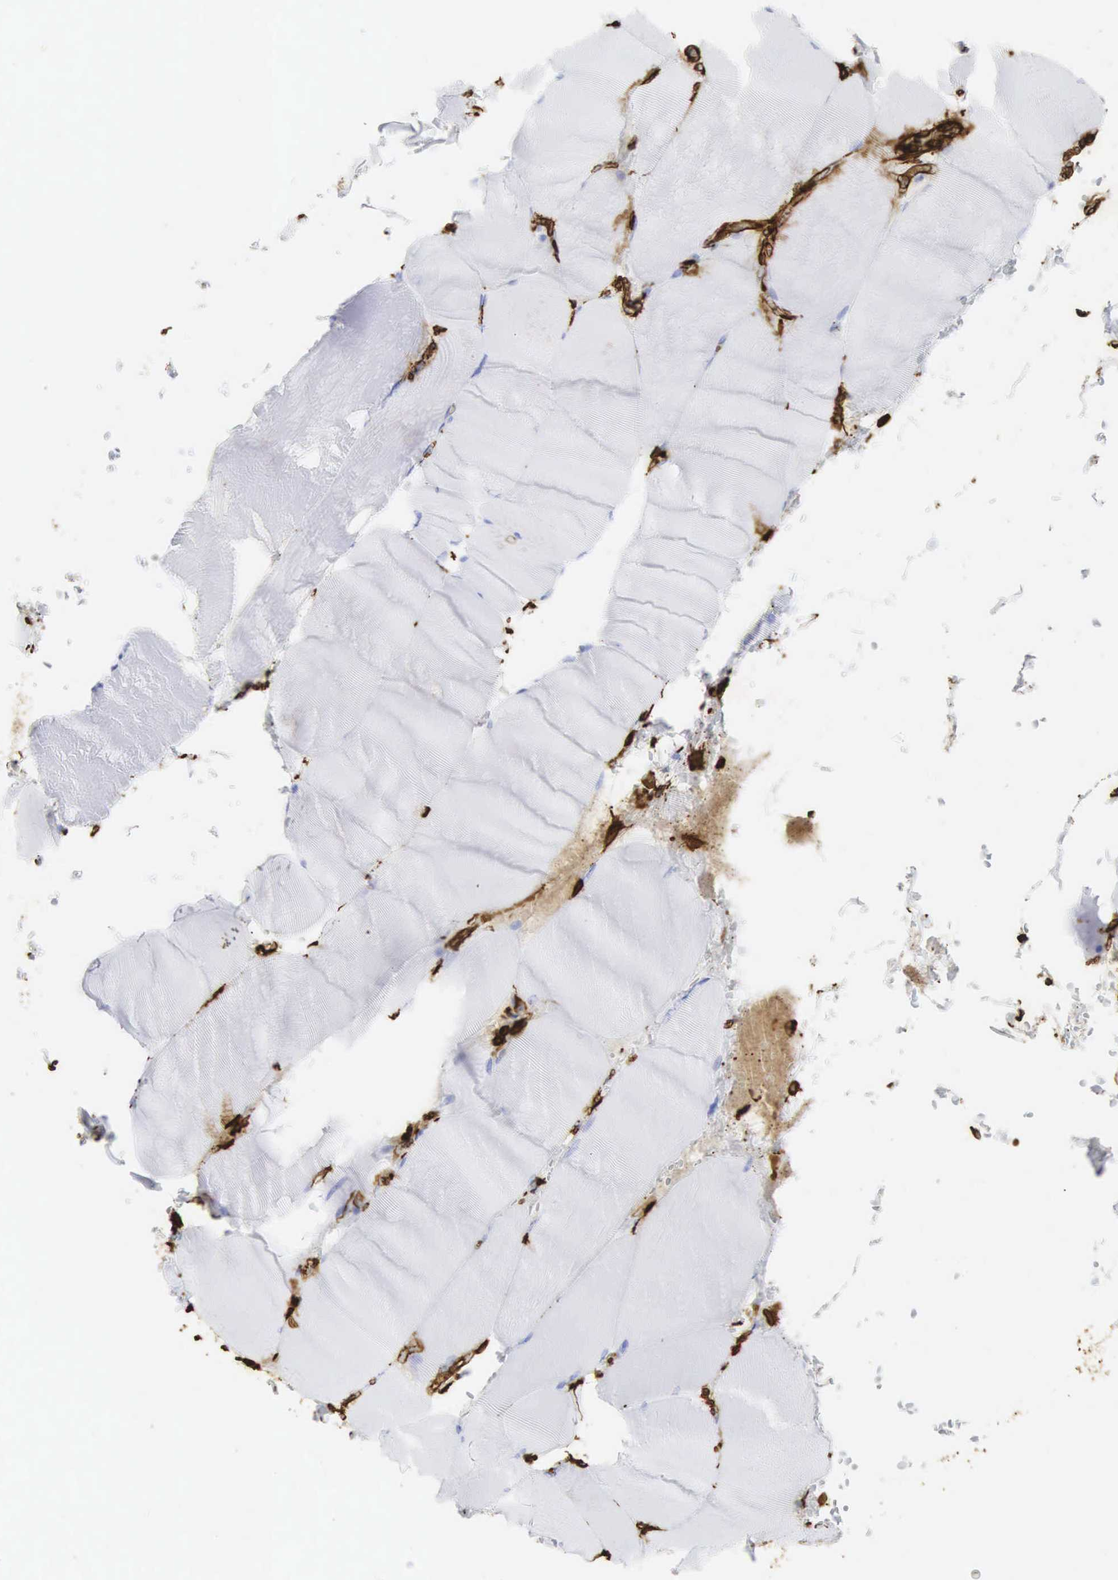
{"staining": {"intensity": "negative", "quantity": "none", "location": "none"}, "tissue": "skeletal muscle", "cell_type": "Myocytes", "image_type": "normal", "snomed": [{"axis": "morphology", "description": "Normal tissue, NOS"}, {"axis": "topography", "description": "Skeletal muscle"}], "caption": "IHC of normal skeletal muscle exhibits no positivity in myocytes. Brightfield microscopy of immunohistochemistry stained with DAB (3,3'-diaminobenzidine) (brown) and hematoxylin (blue), captured at high magnification.", "gene": "VIM", "patient": {"sex": "male", "age": 71}}